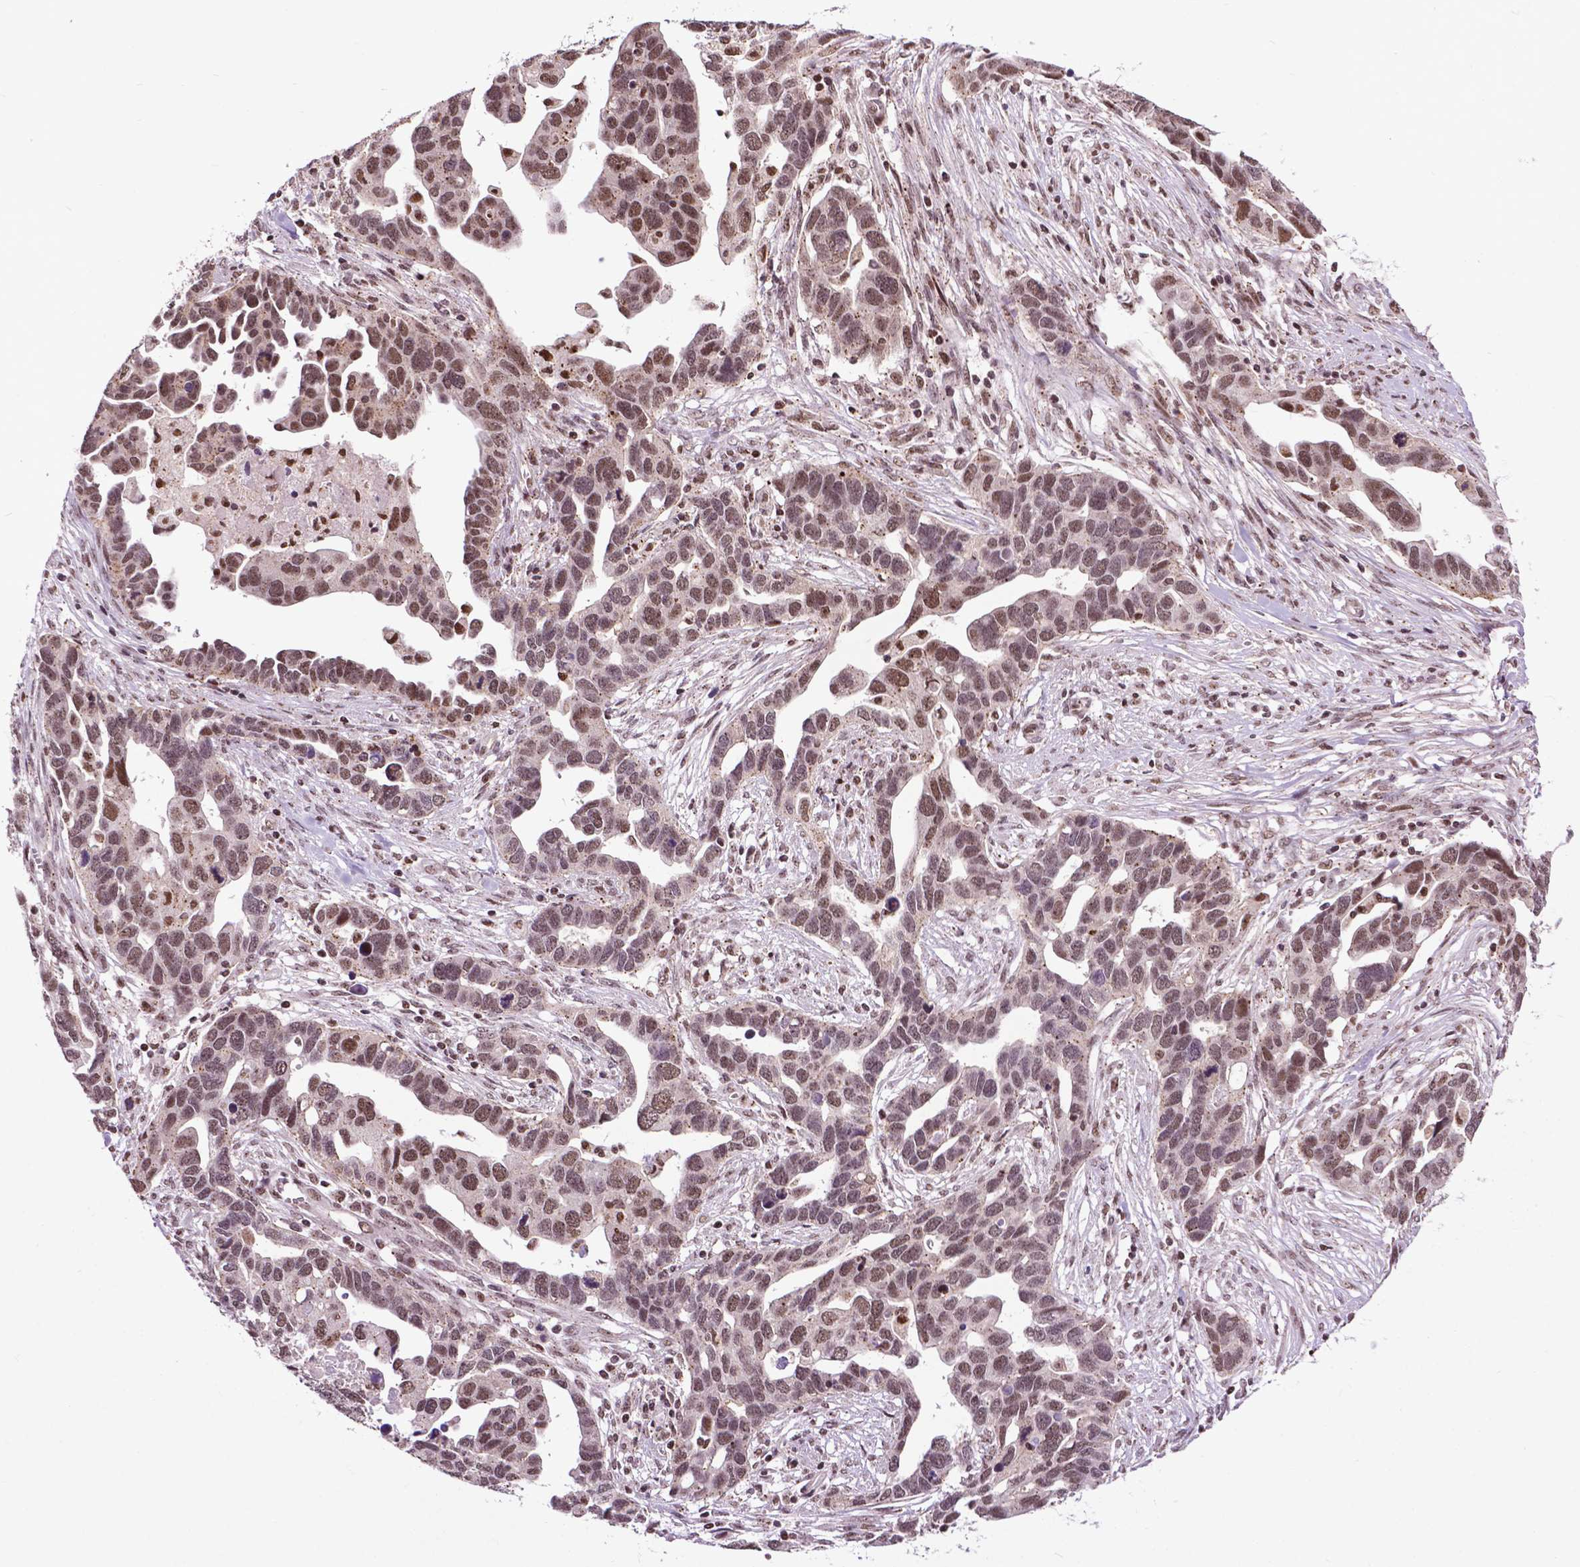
{"staining": {"intensity": "weak", "quantity": "25%-75%", "location": "nuclear"}, "tissue": "ovarian cancer", "cell_type": "Tumor cells", "image_type": "cancer", "snomed": [{"axis": "morphology", "description": "Cystadenocarcinoma, serous, NOS"}, {"axis": "topography", "description": "Ovary"}], "caption": "Protein staining of serous cystadenocarcinoma (ovarian) tissue displays weak nuclear staining in about 25%-75% of tumor cells.", "gene": "EAF1", "patient": {"sex": "female", "age": 54}}